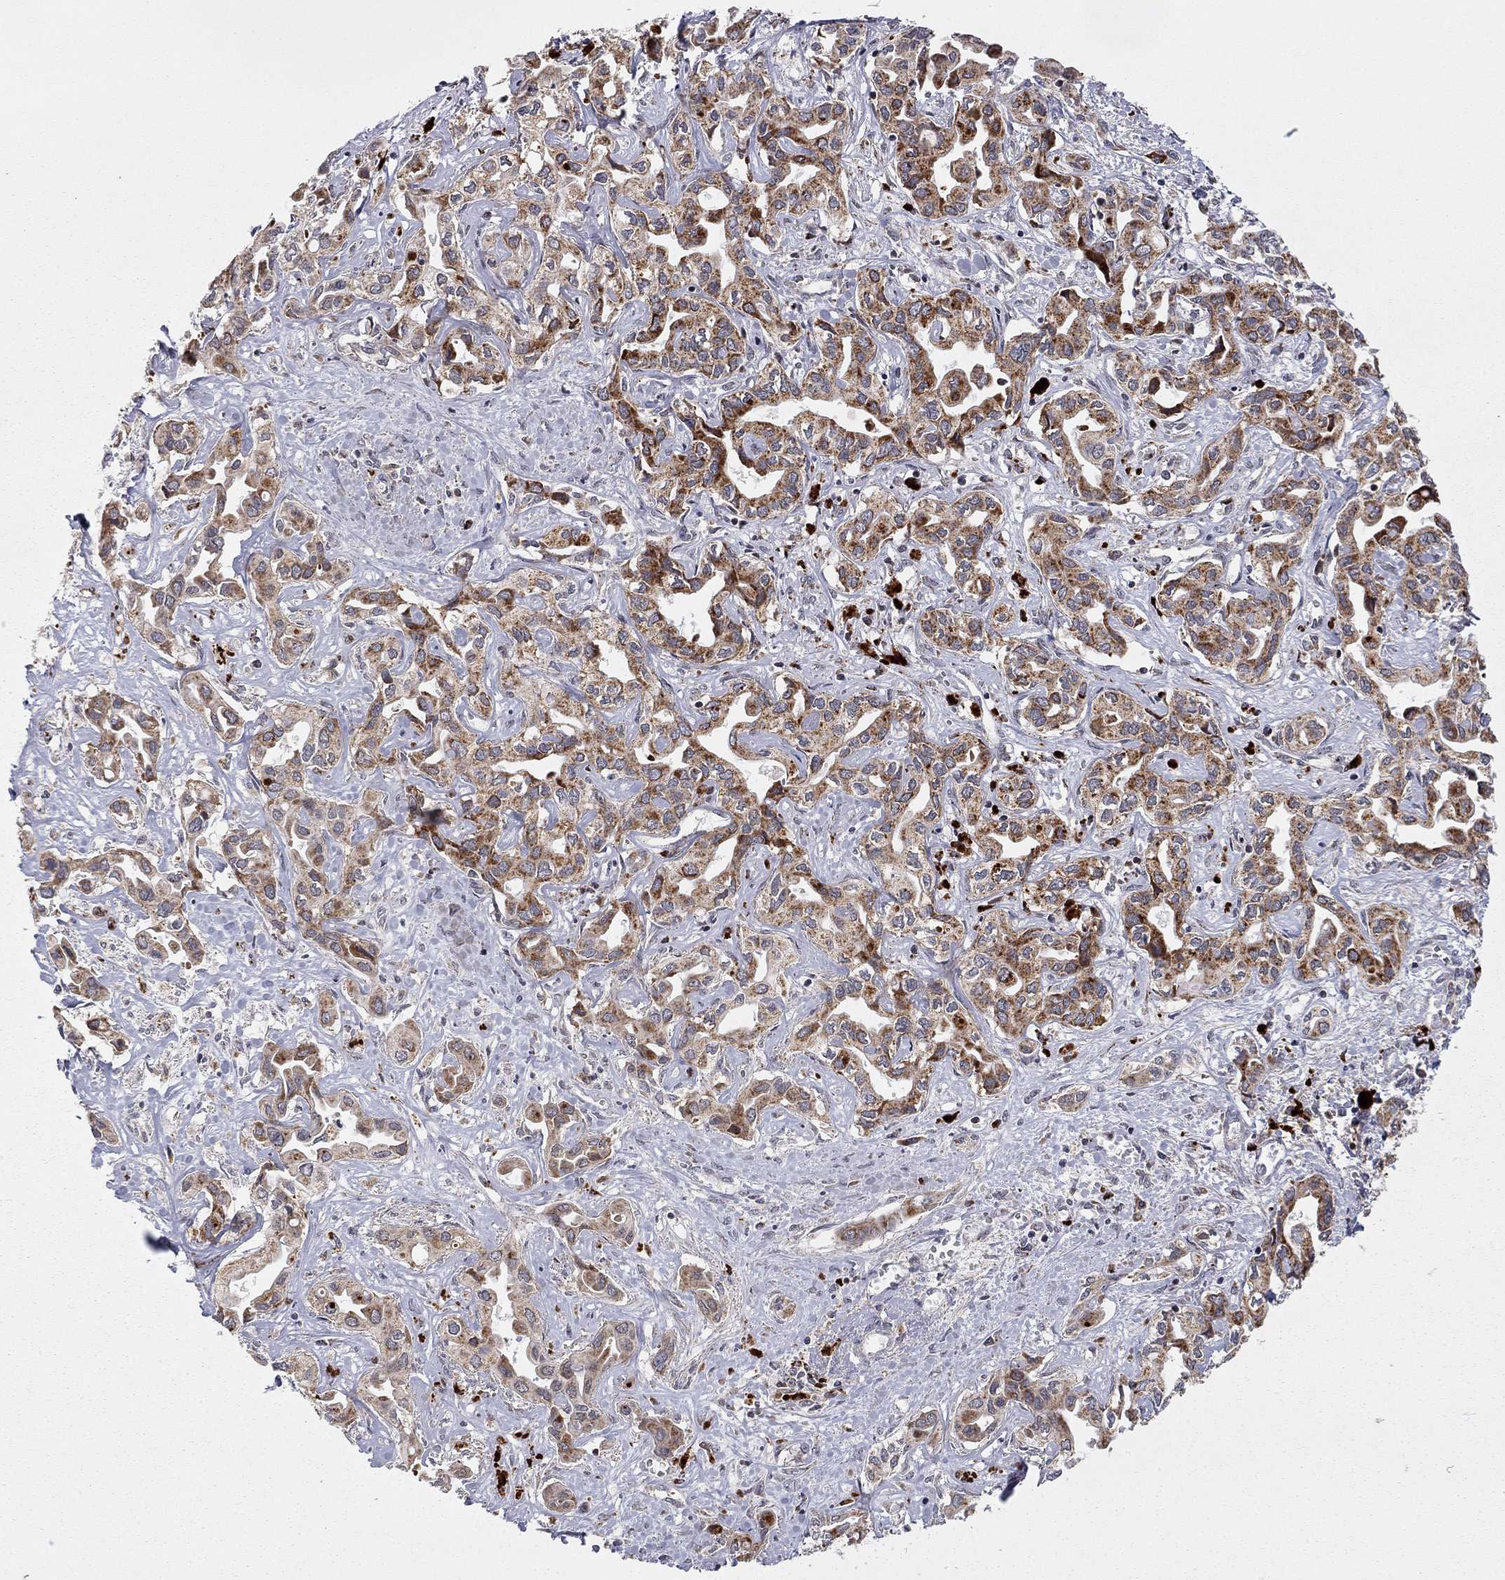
{"staining": {"intensity": "strong", "quantity": "25%-75%", "location": "cytoplasmic/membranous"}, "tissue": "liver cancer", "cell_type": "Tumor cells", "image_type": "cancer", "snomed": [{"axis": "morphology", "description": "Cholangiocarcinoma"}, {"axis": "topography", "description": "Liver"}], "caption": "The photomicrograph reveals staining of liver cholangiocarcinoma, revealing strong cytoplasmic/membranous protein positivity (brown color) within tumor cells.", "gene": "IDS", "patient": {"sex": "female", "age": 64}}